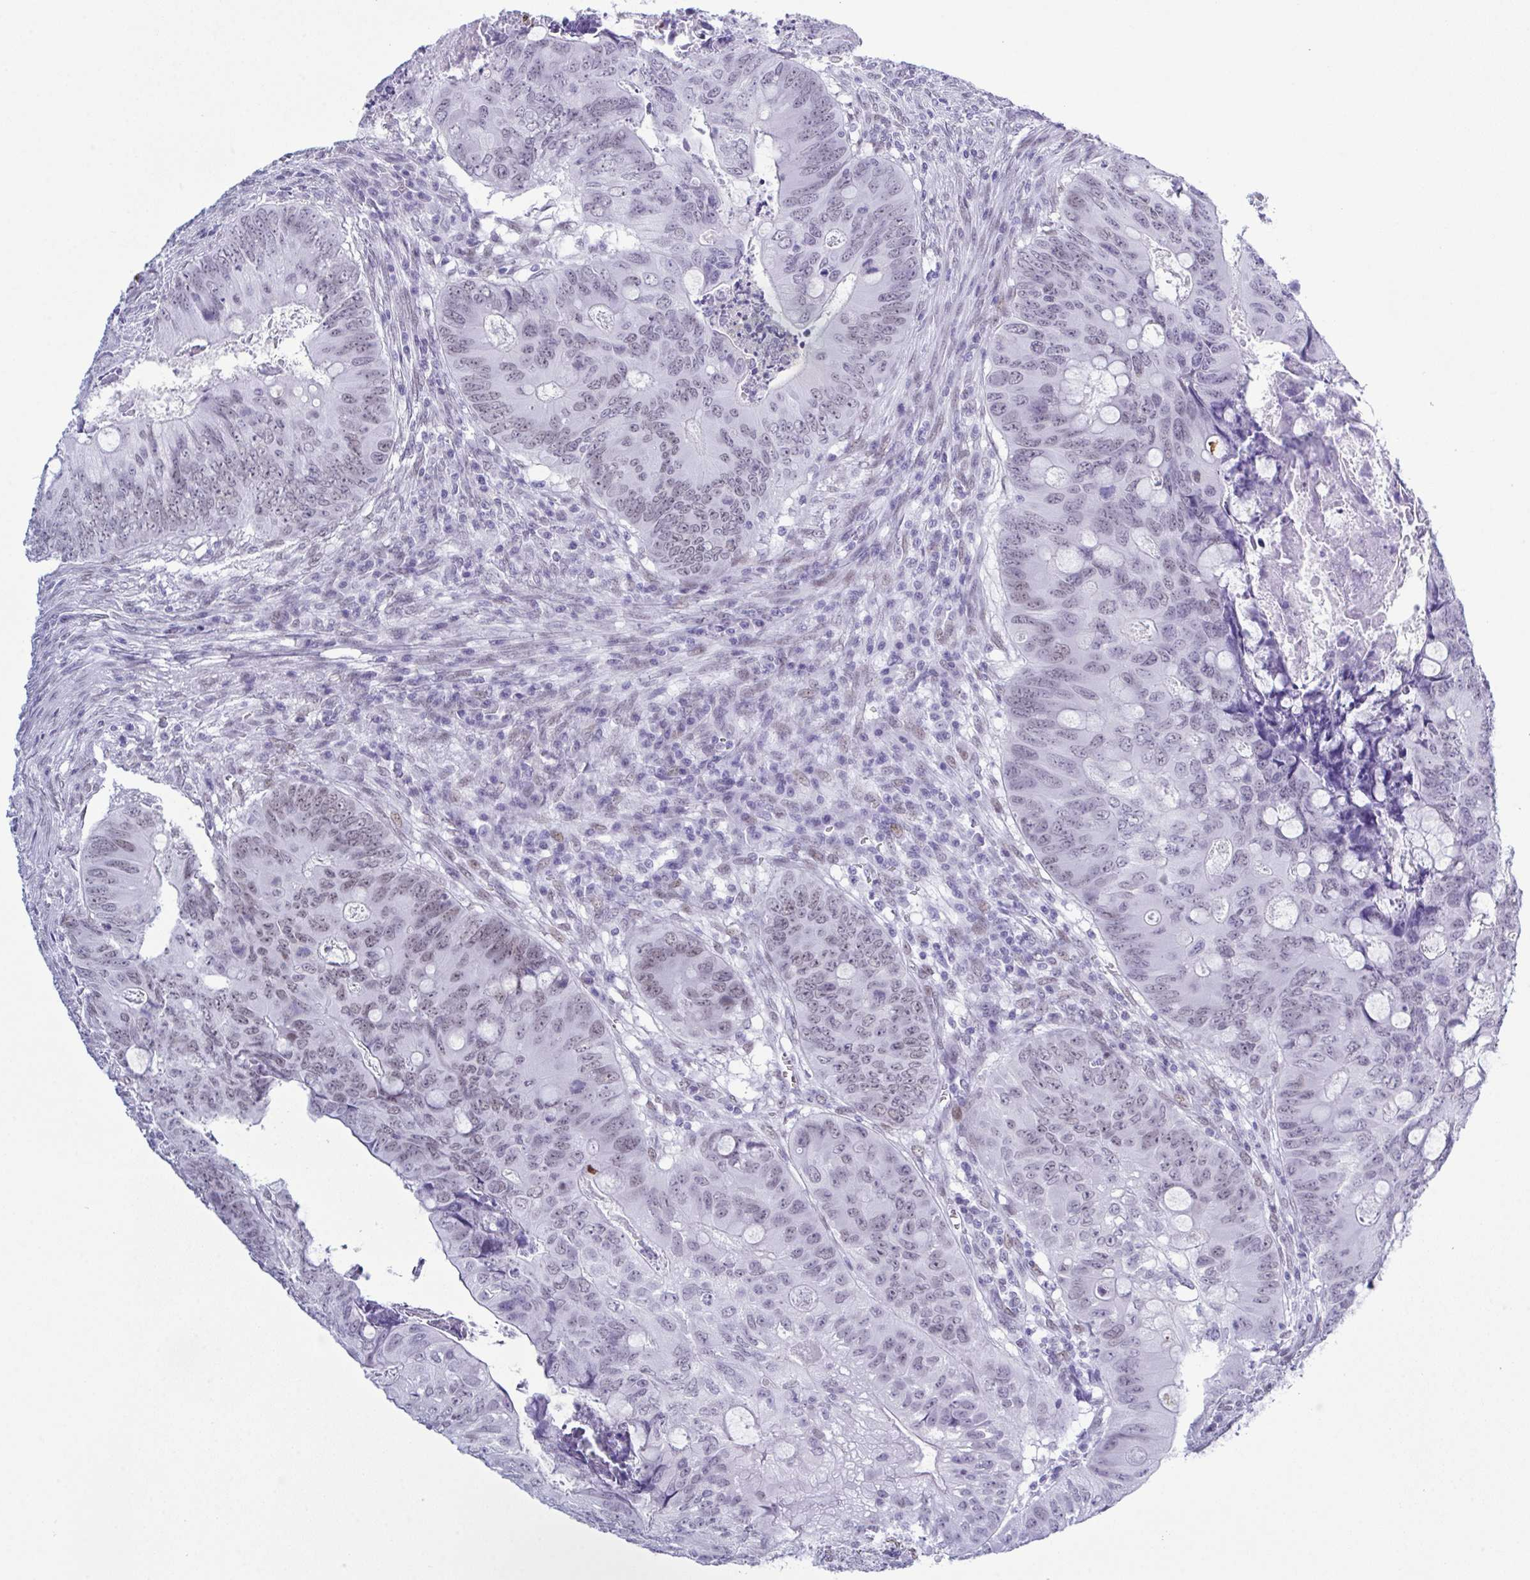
{"staining": {"intensity": "weak", "quantity": "25%-75%", "location": "nuclear"}, "tissue": "colorectal cancer", "cell_type": "Tumor cells", "image_type": "cancer", "snomed": [{"axis": "morphology", "description": "Adenocarcinoma, NOS"}, {"axis": "topography", "description": "Colon"}], "caption": "High-magnification brightfield microscopy of colorectal cancer stained with DAB (brown) and counterstained with hematoxylin (blue). tumor cells exhibit weak nuclear staining is seen in about25%-75% of cells.", "gene": "SUGP2", "patient": {"sex": "female", "age": 74}}